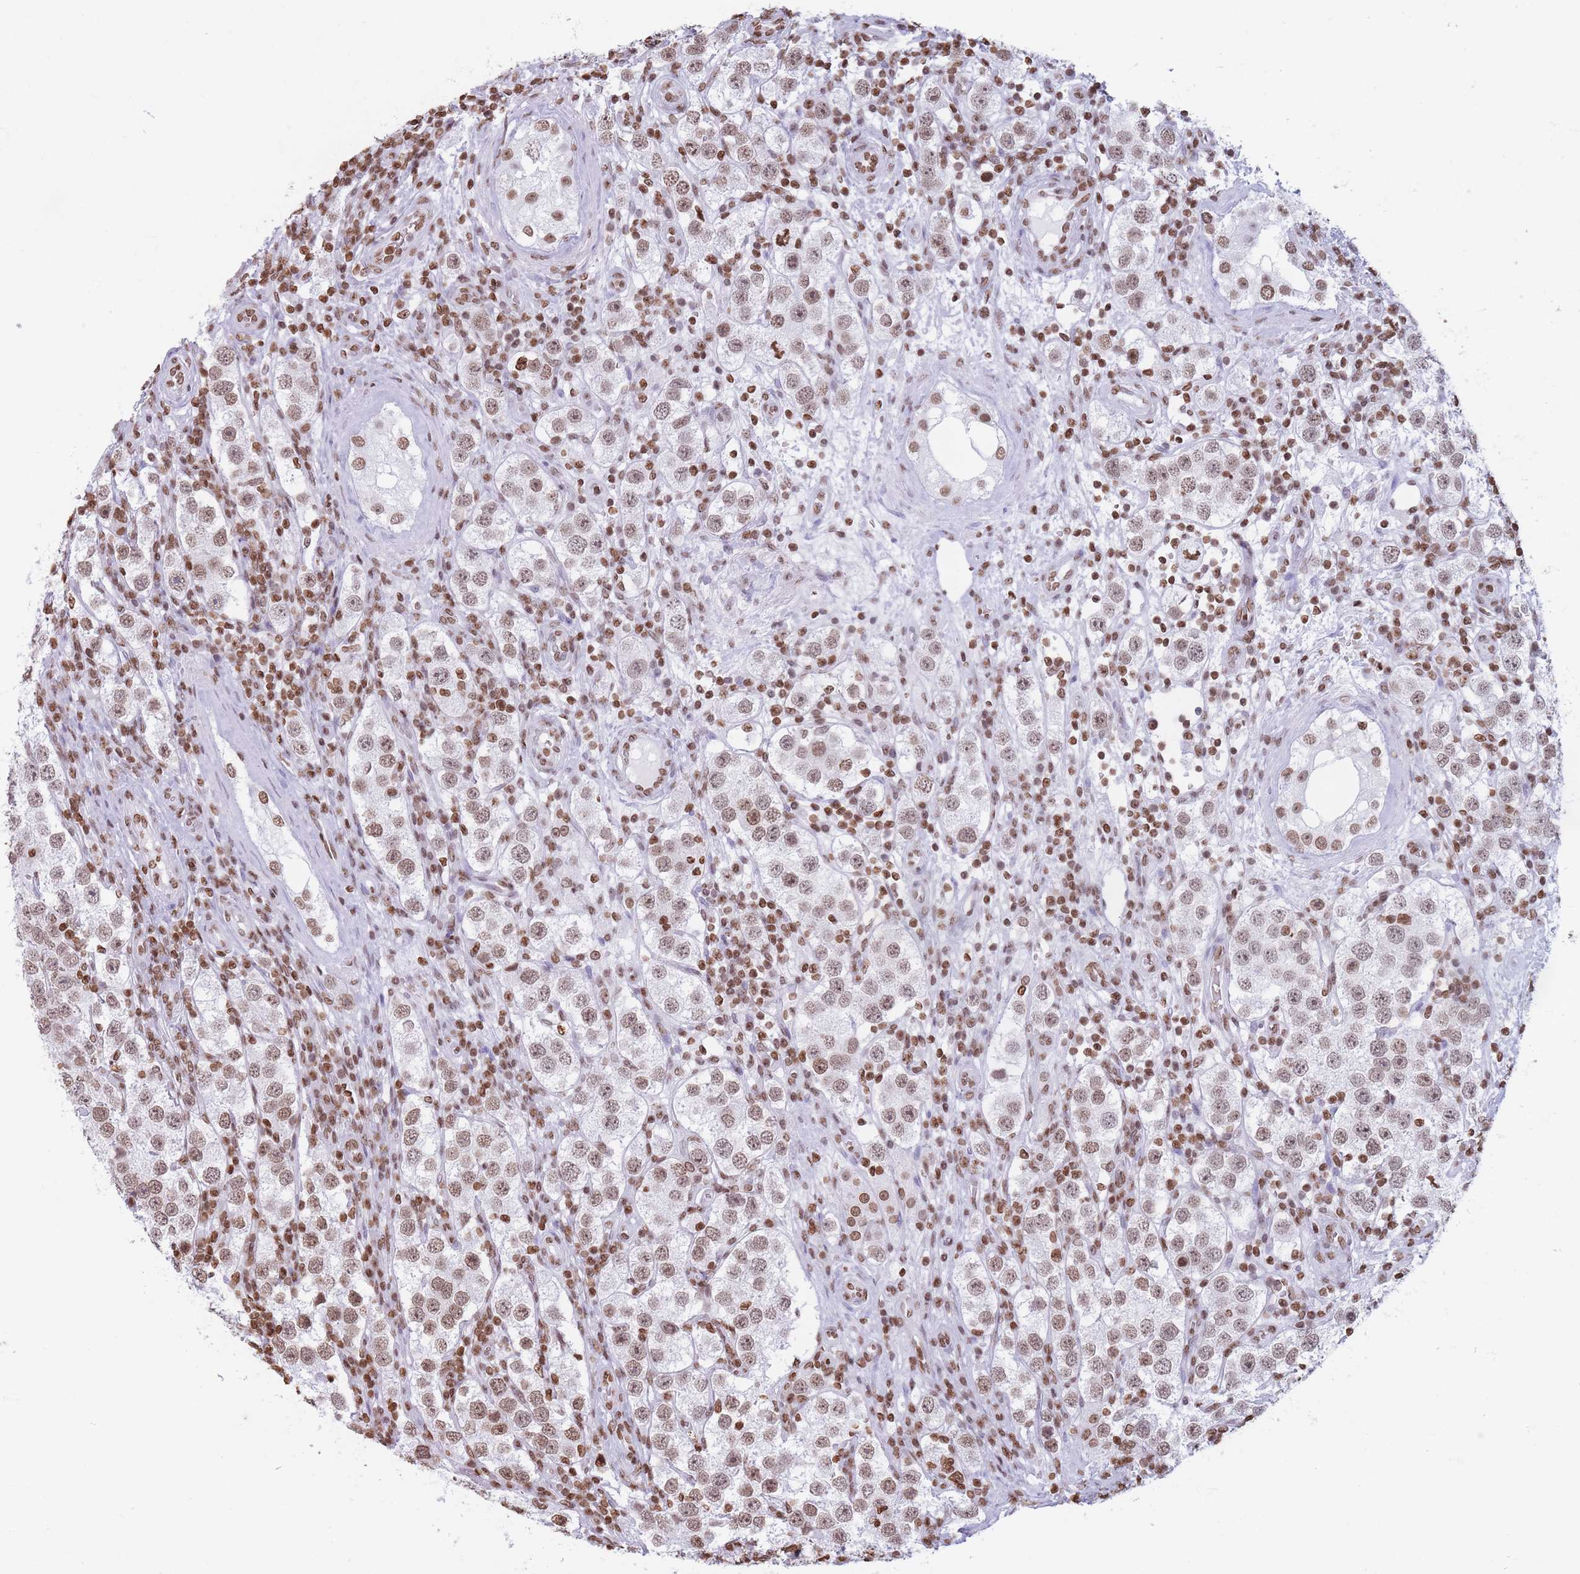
{"staining": {"intensity": "moderate", "quantity": ">75%", "location": "nuclear"}, "tissue": "testis cancer", "cell_type": "Tumor cells", "image_type": "cancer", "snomed": [{"axis": "morphology", "description": "Seminoma, NOS"}, {"axis": "topography", "description": "Testis"}], "caption": "This is an image of IHC staining of testis seminoma, which shows moderate positivity in the nuclear of tumor cells.", "gene": "RYK", "patient": {"sex": "male", "age": 37}}